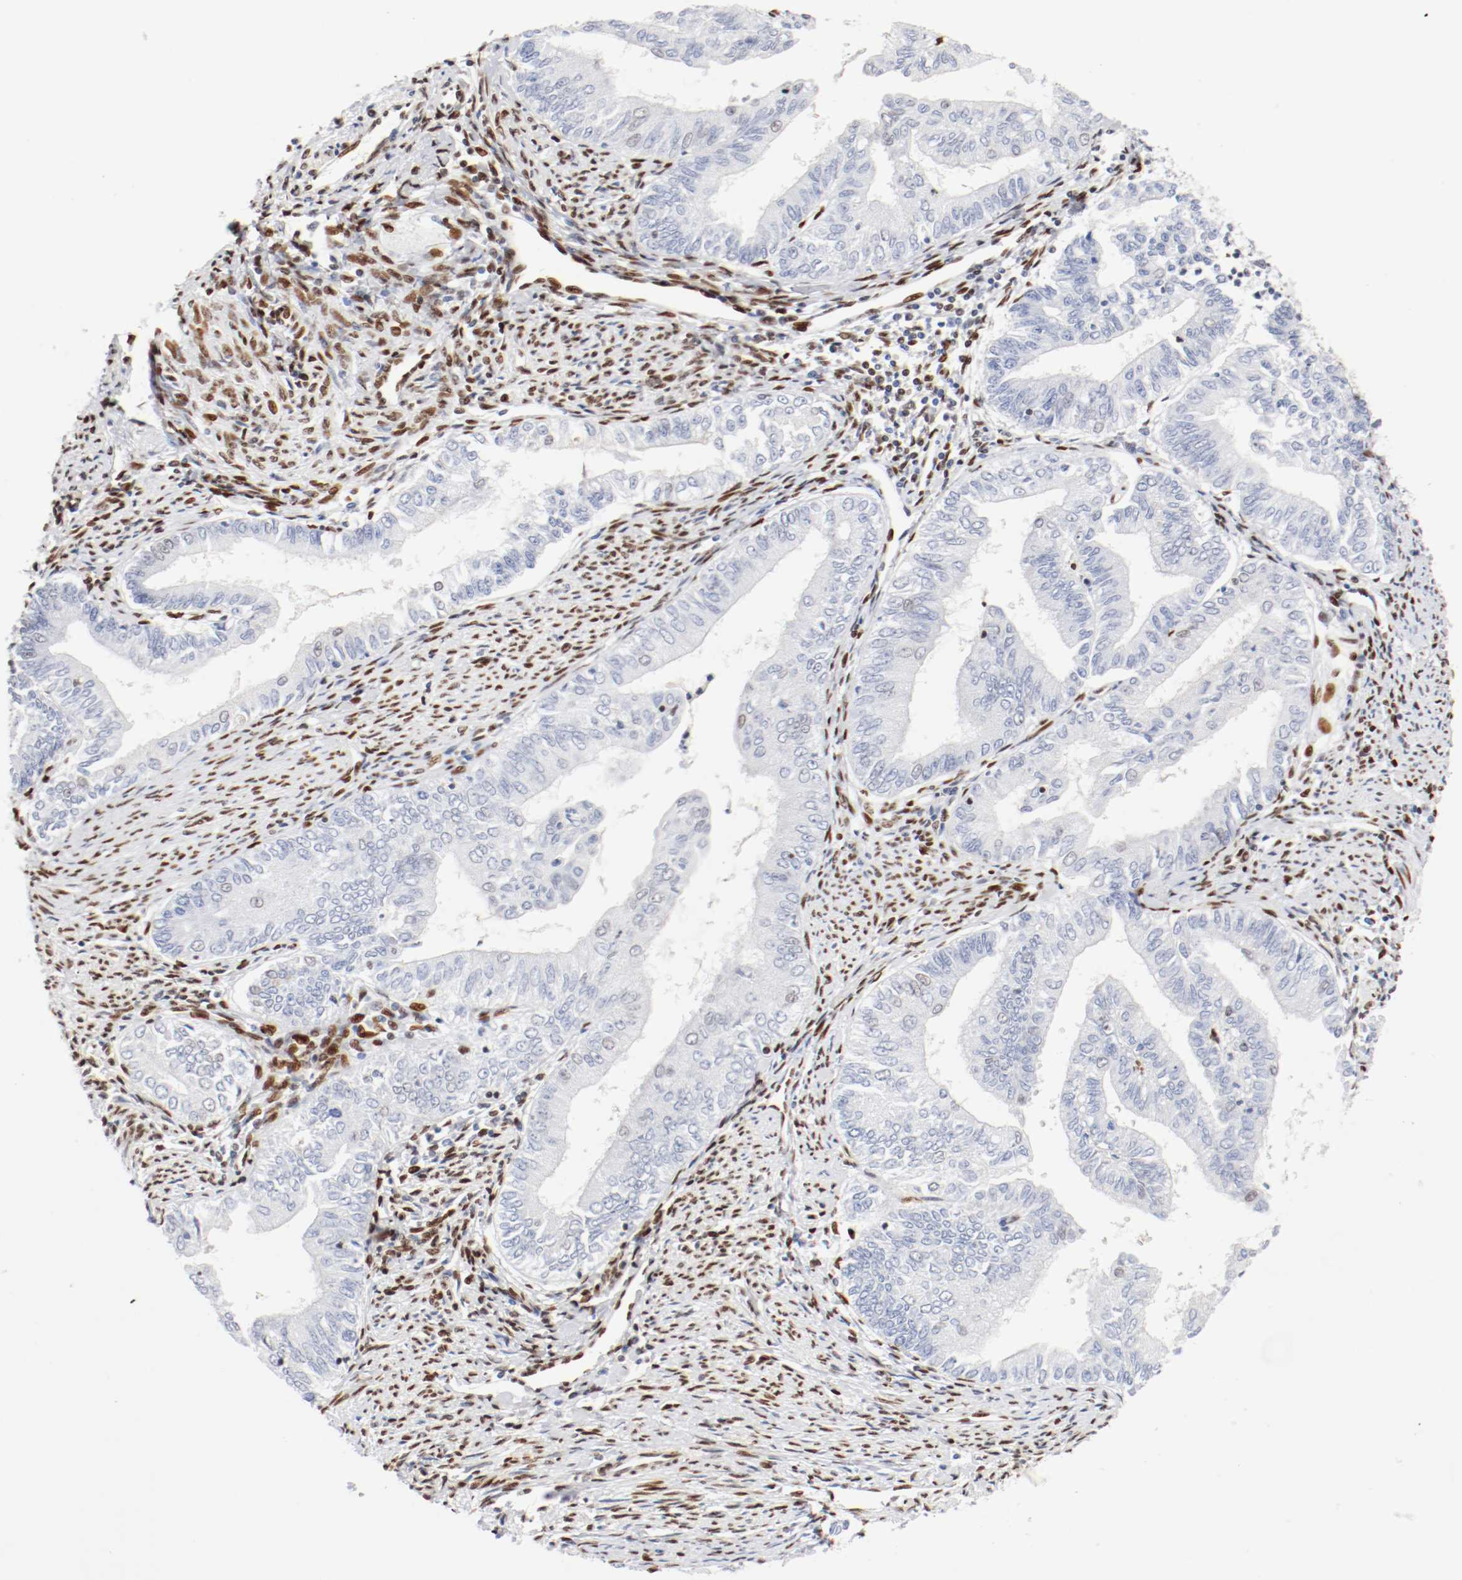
{"staining": {"intensity": "negative", "quantity": "none", "location": "none"}, "tissue": "endometrial cancer", "cell_type": "Tumor cells", "image_type": "cancer", "snomed": [{"axis": "morphology", "description": "Adenocarcinoma, NOS"}, {"axis": "topography", "description": "Endometrium"}], "caption": "Tumor cells are negative for brown protein staining in endometrial cancer (adenocarcinoma).", "gene": "CTBP1", "patient": {"sex": "female", "age": 66}}